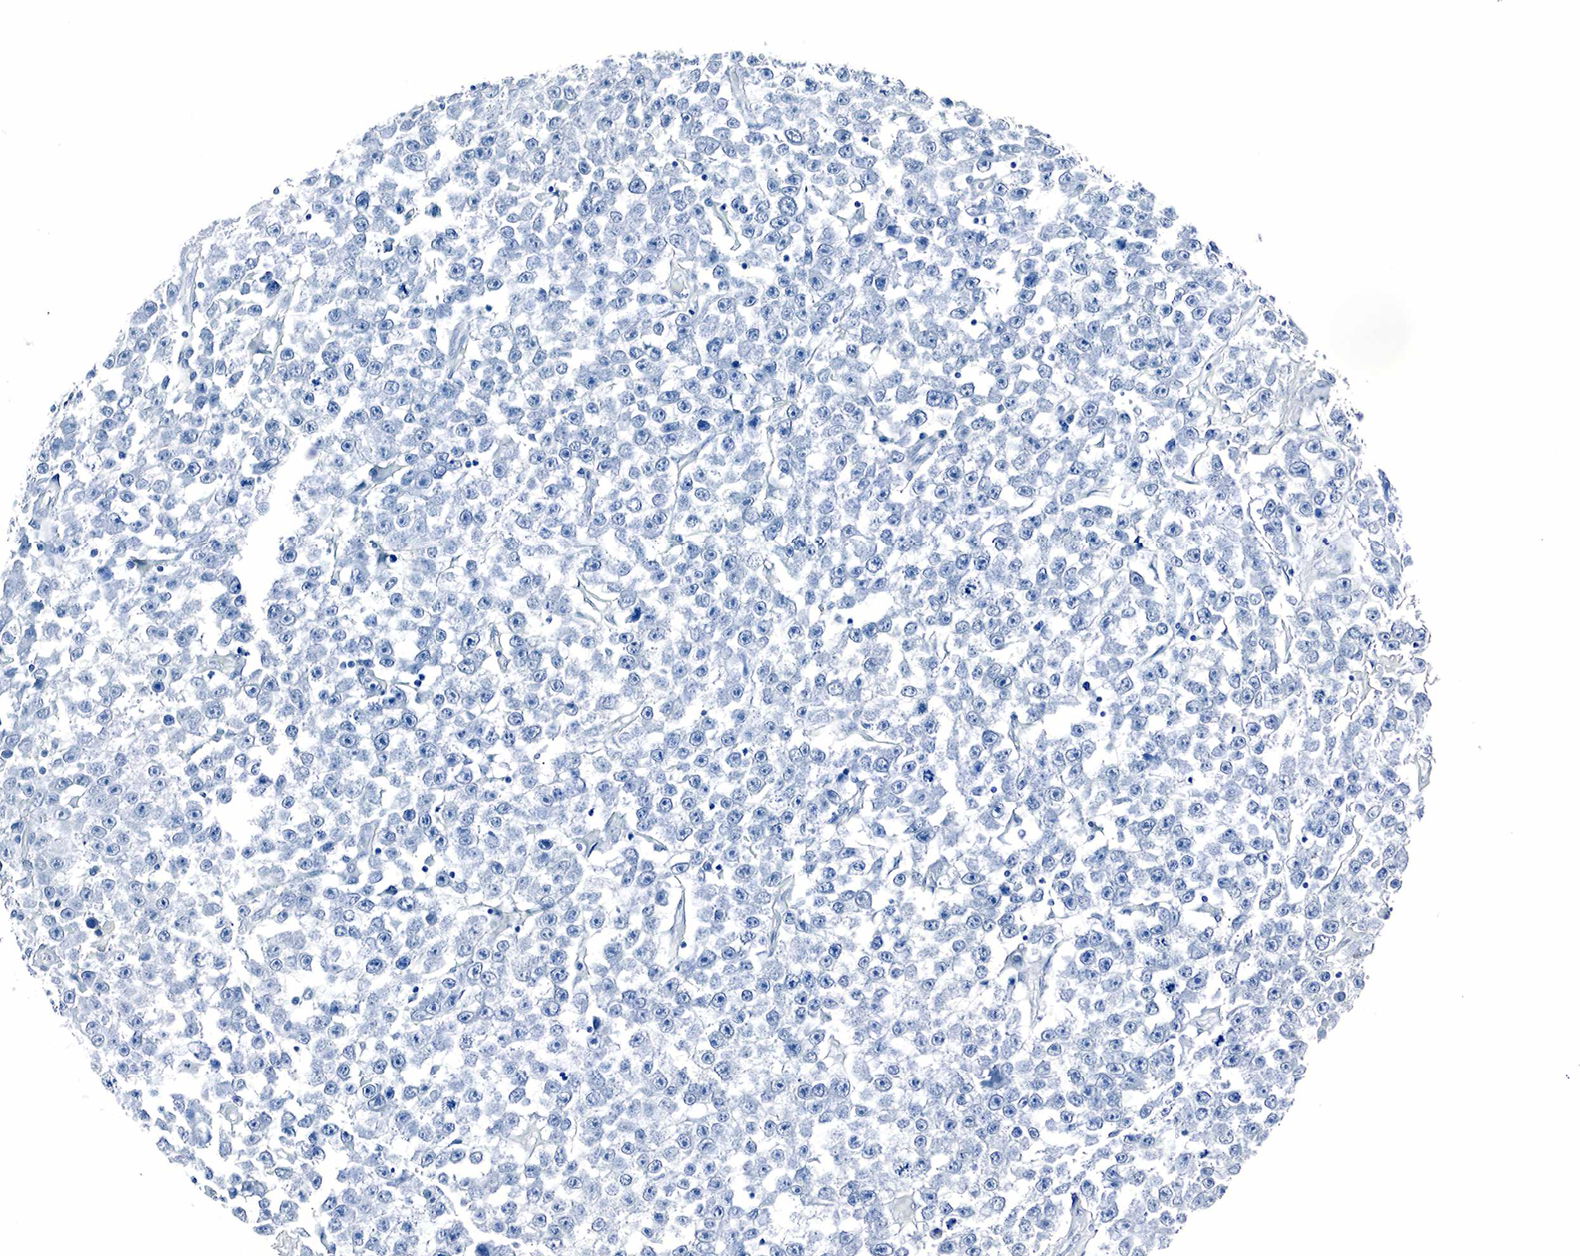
{"staining": {"intensity": "negative", "quantity": "none", "location": "none"}, "tissue": "testis cancer", "cell_type": "Tumor cells", "image_type": "cancer", "snomed": [{"axis": "morphology", "description": "Seminoma, NOS"}, {"axis": "topography", "description": "Testis"}], "caption": "A high-resolution micrograph shows immunohistochemistry (IHC) staining of testis seminoma, which reveals no significant staining in tumor cells. (DAB (3,3'-diaminobenzidine) IHC visualized using brightfield microscopy, high magnification).", "gene": "GAST", "patient": {"sex": "male", "age": 52}}